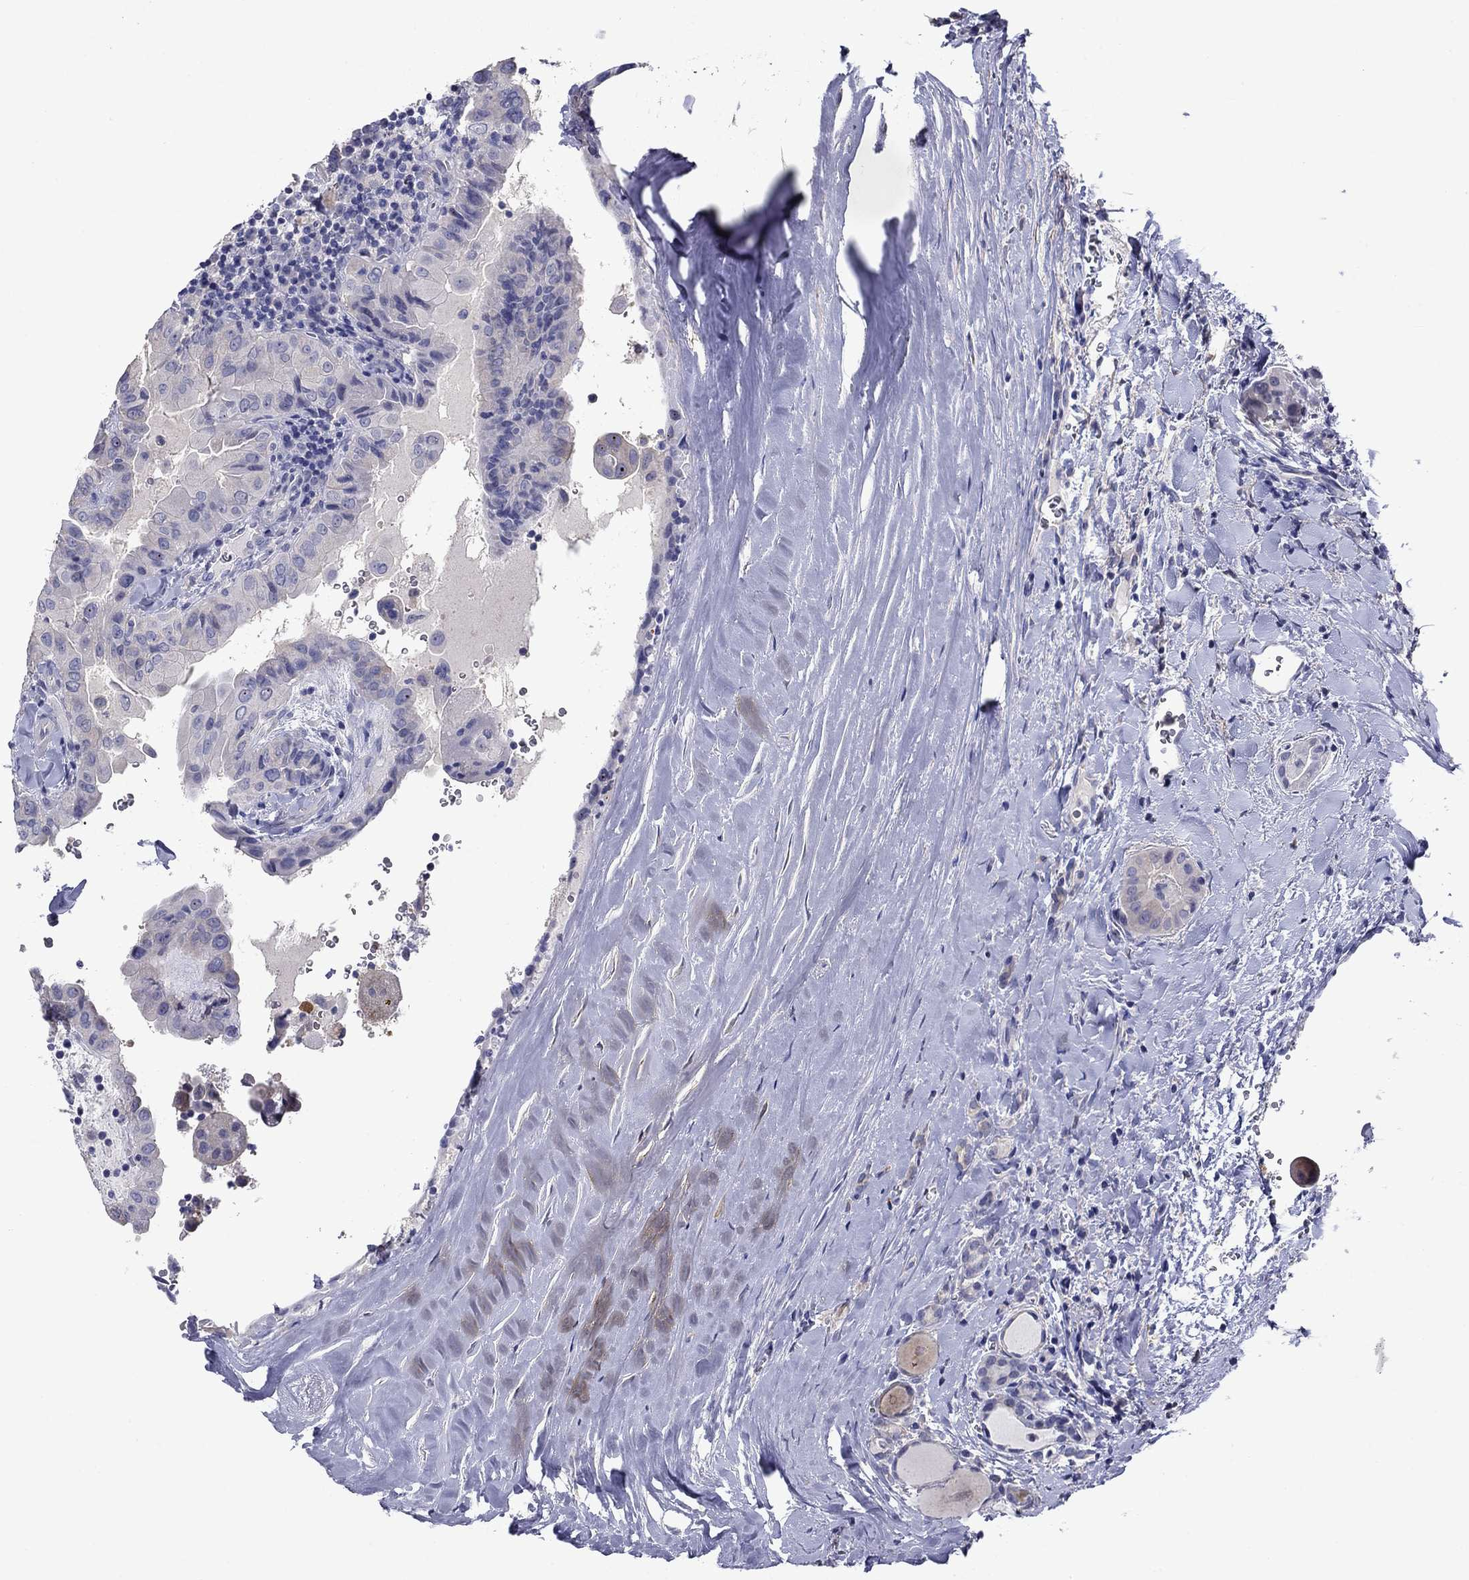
{"staining": {"intensity": "negative", "quantity": "none", "location": "none"}, "tissue": "thyroid cancer", "cell_type": "Tumor cells", "image_type": "cancer", "snomed": [{"axis": "morphology", "description": "Papillary adenocarcinoma, NOS"}, {"axis": "topography", "description": "Thyroid gland"}], "caption": "Thyroid papillary adenocarcinoma was stained to show a protein in brown. There is no significant positivity in tumor cells.", "gene": "CNDP1", "patient": {"sex": "female", "age": 37}}